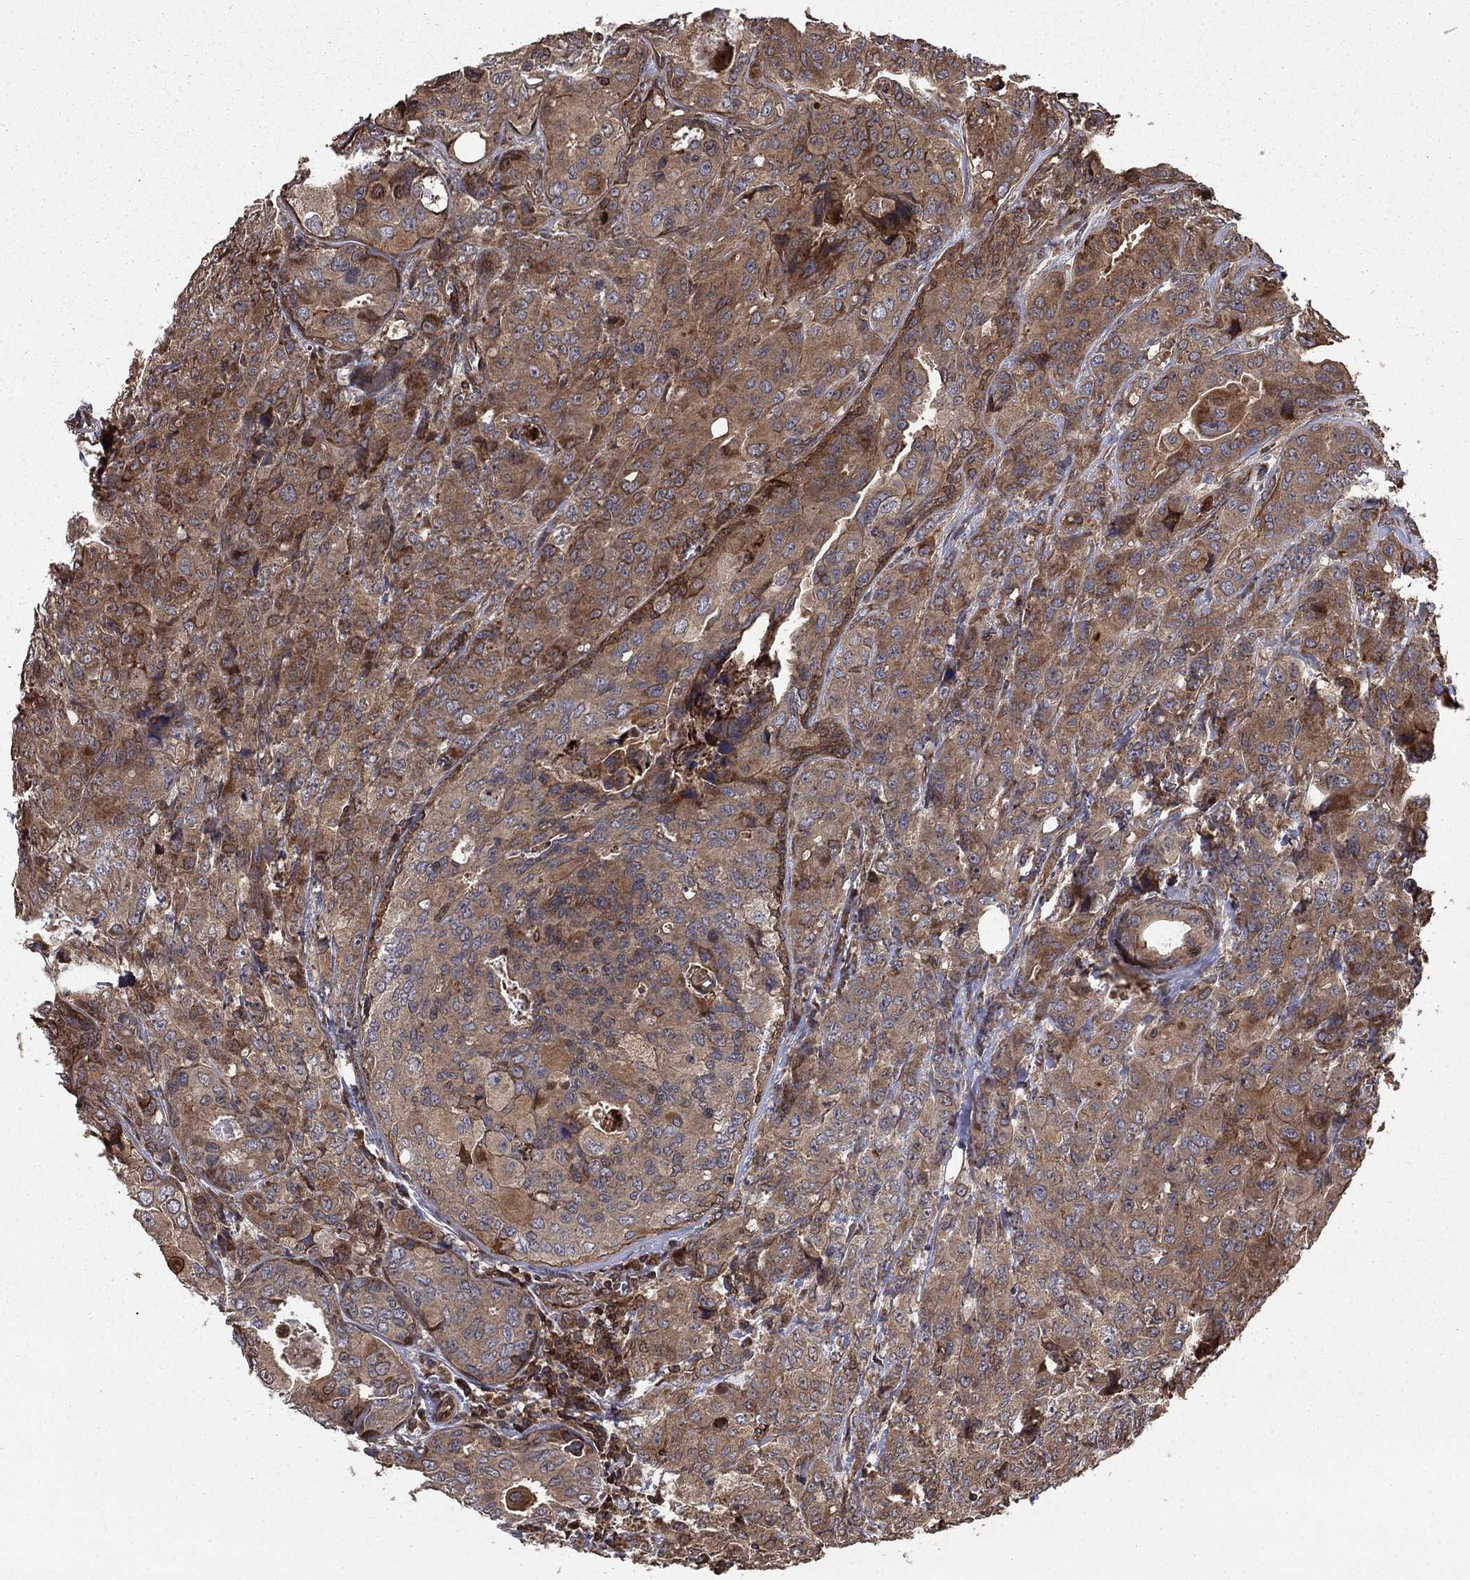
{"staining": {"intensity": "moderate", "quantity": "<25%", "location": "cytoplasmic/membranous"}, "tissue": "breast cancer", "cell_type": "Tumor cells", "image_type": "cancer", "snomed": [{"axis": "morphology", "description": "Duct carcinoma"}, {"axis": "topography", "description": "Breast"}], "caption": "IHC (DAB) staining of human invasive ductal carcinoma (breast) demonstrates moderate cytoplasmic/membranous protein expression in approximately <25% of tumor cells. (DAB IHC, brown staining for protein, blue staining for nuclei).", "gene": "GYG1", "patient": {"sex": "female", "age": 43}}